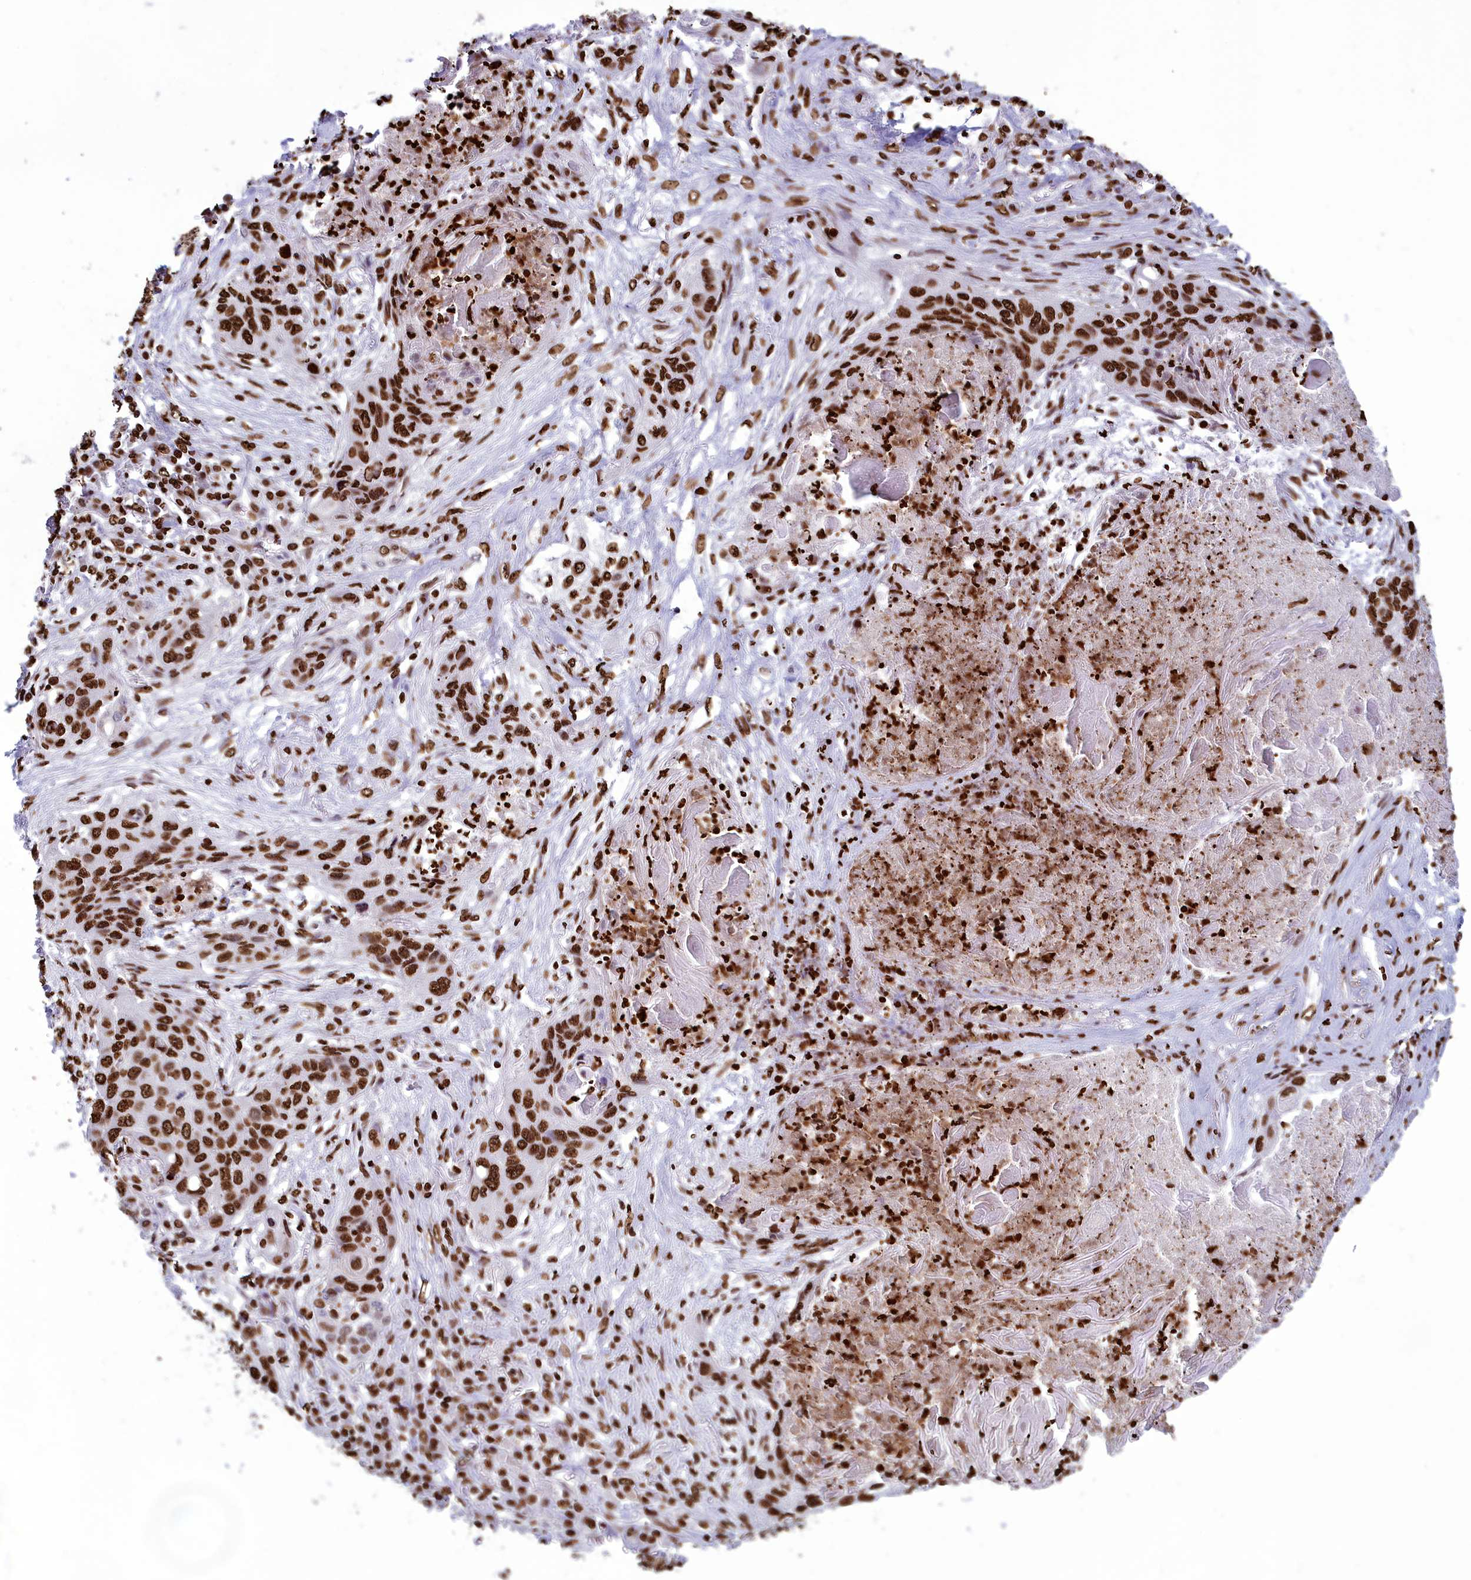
{"staining": {"intensity": "strong", "quantity": ">75%", "location": "nuclear"}, "tissue": "lung cancer", "cell_type": "Tumor cells", "image_type": "cancer", "snomed": [{"axis": "morphology", "description": "Squamous cell carcinoma, NOS"}, {"axis": "topography", "description": "Lung"}], "caption": "This is an image of IHC staining of lung cancer, which shows strong staining in the nuclear of tumor cells.", "gene": "AKAP17A", "patient": {"sex": "female", "age": 63}}